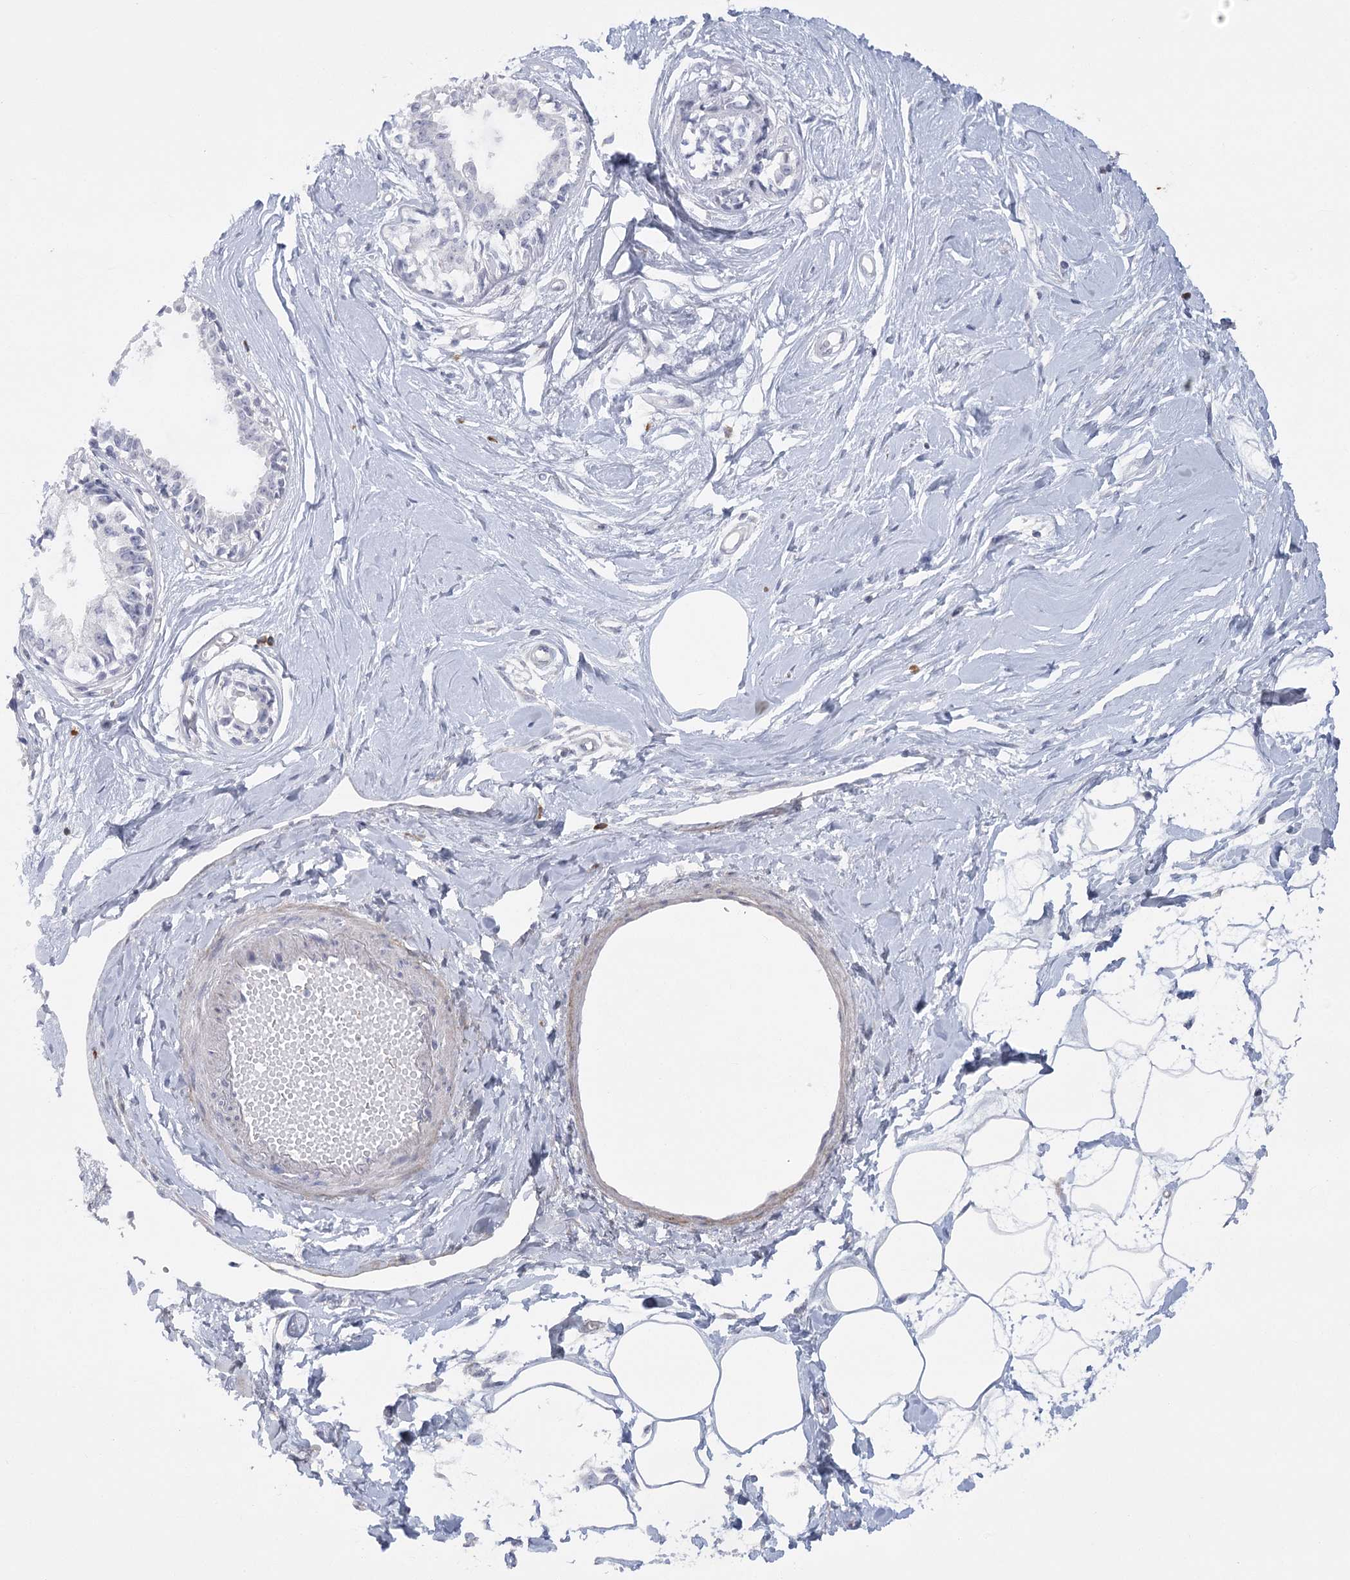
{"staining": {"intensity": "negative", "quantity": "none", "location": "none"}, "tissue": "breast", "cell_type": "Adipocytes", "image_type": "normal", "snomed": [{"axis": "morphology", "description": "Normal tissue, NOS"}, {"axis": "topography", "description": "Breast"}], "caption": "Protein analysis of benign breast shows no significant staining in adipocytes. Brightfield microscopy of immunohistochemistry stained with DAB (brown) and hematoxylin (blue), captured at high magnification.", "gene": "FAM76B", "patient": {"sex": "female", "age": 45}}